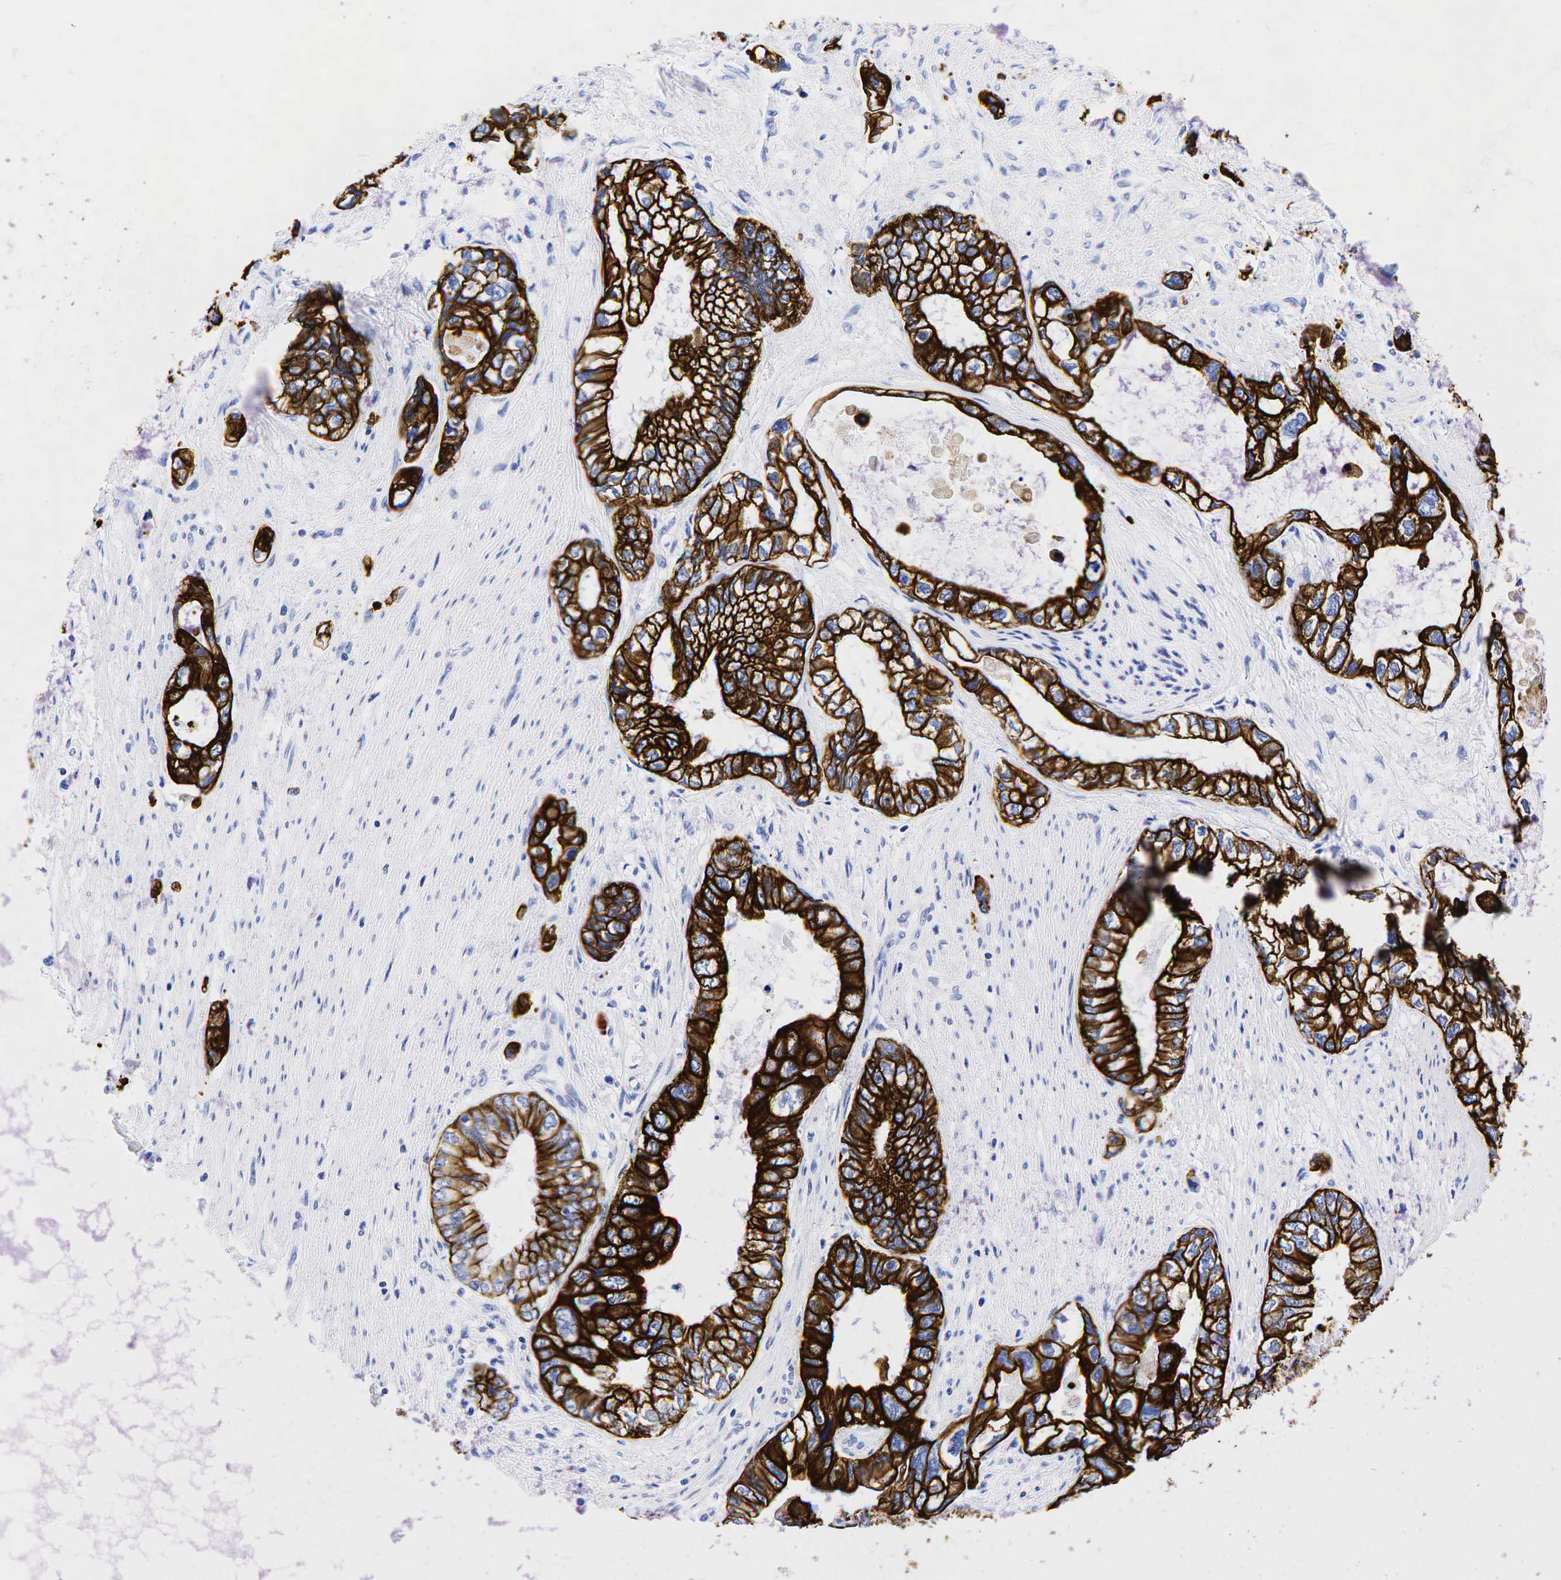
{"staining": {"intensity": "strong", "quantity": ">75%", "location": "cytoplasmic/membranous"}, "tissue": "pancreatic cancer", "cell_type": "Tumor cells", "image_type": "cancer", "snomed": [{"axis": "morphology", "description": "Adenocarcinoma, NOS"}, {"axis": "topography", "description": "Pancreas"}, {"axis": "topography", "description": "Stomach, upper"}], "caption": "Immunohistochemistry micrograph of neoplastic tissue: human pancreatic cancer stained using IHC shows high levels of strong protein expression localized specifically in the cytoplasmic/membranous of tumor cells, appearing as a cytoplasmic/membranous brown color.", "gene": "KRT19", "patient": {"sex": "male", "age": 77}}